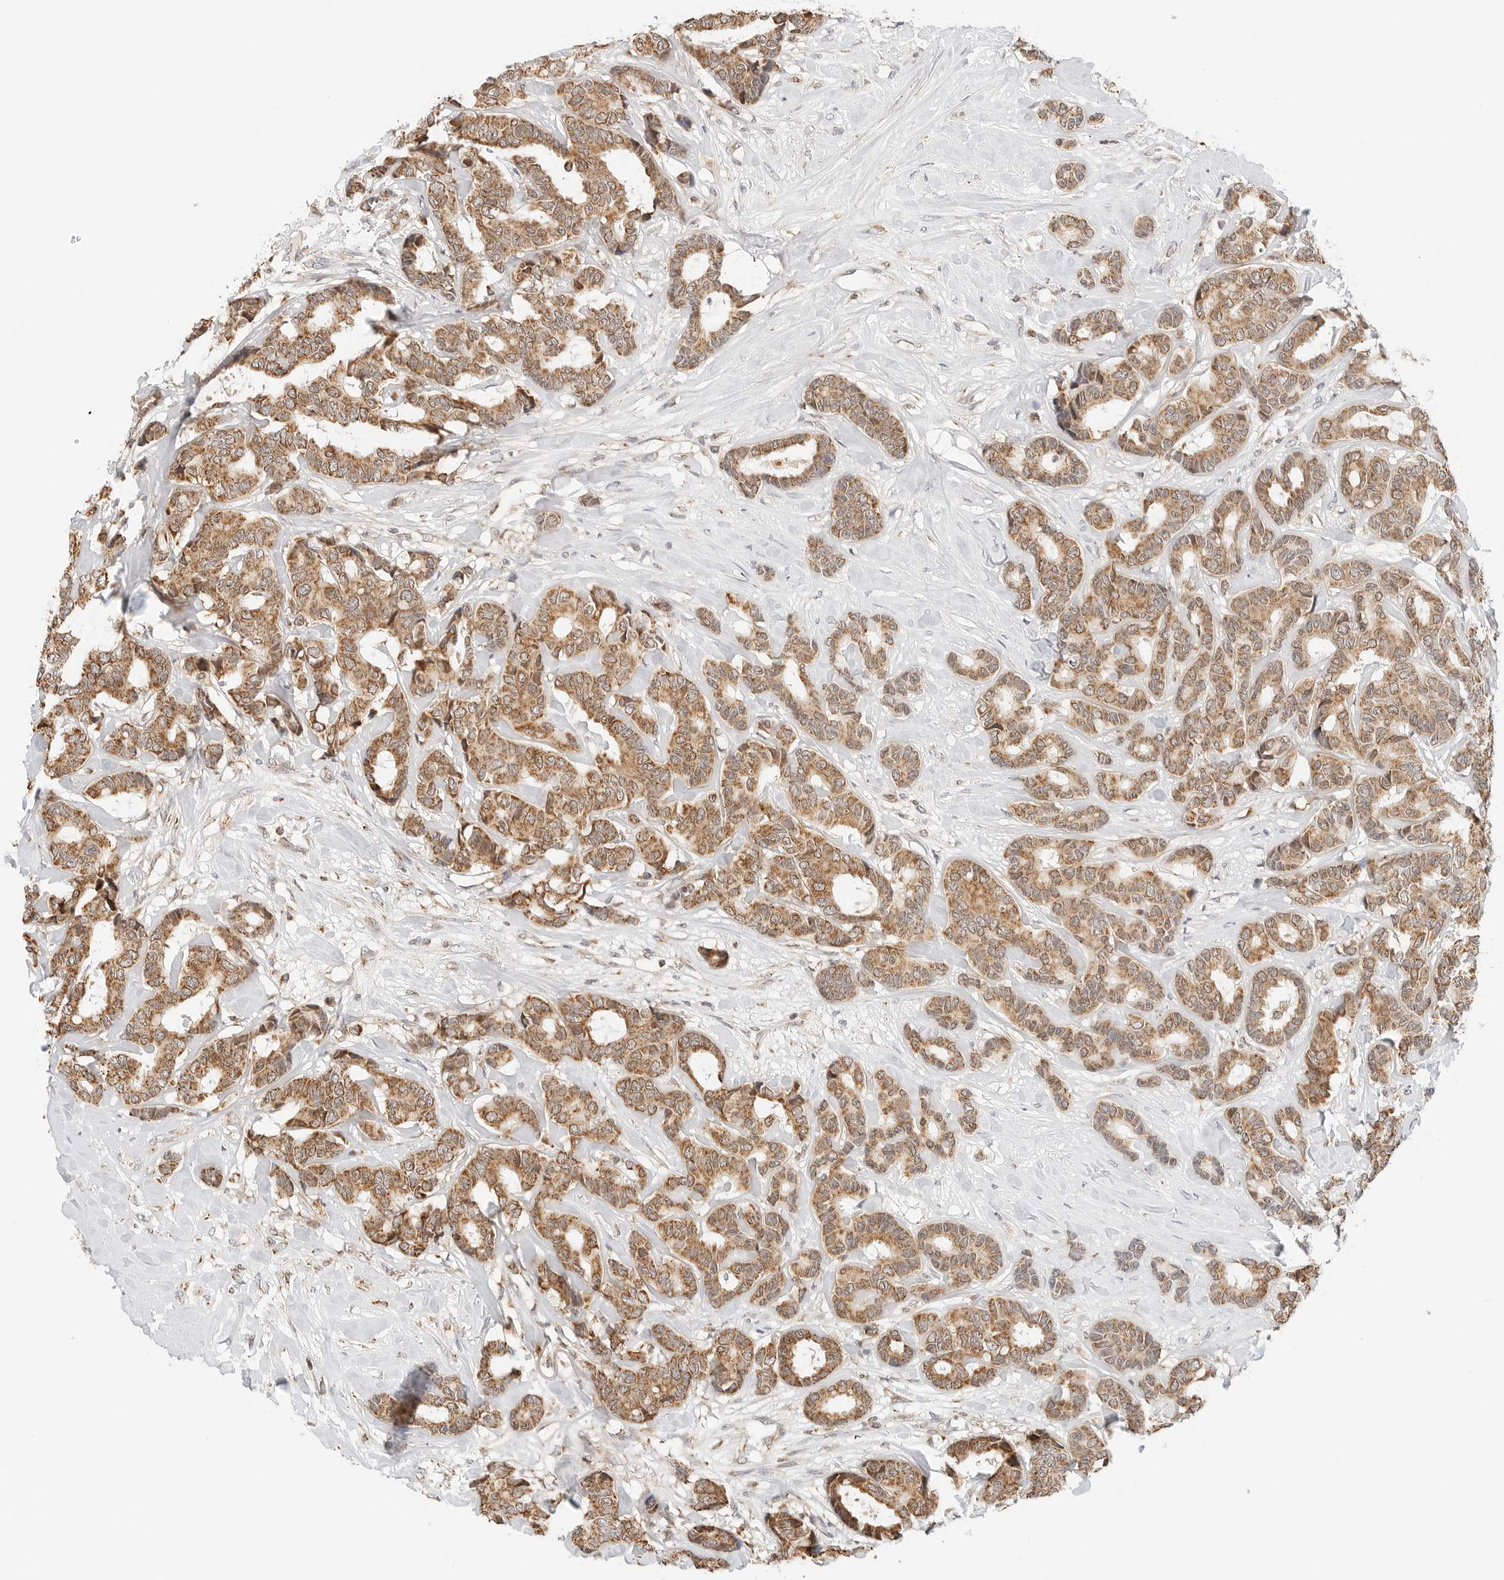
{"staining": {"intensity": "moderate", "quantity": ">75%", "location": "cytoplasmic/membranous"}, "tissue": "breast cancer", "cell_type": "Tumor cells", "image_type": "cancer", "snomed": [{"axis": "morphology", "description": "Duct carcinoma"}, {"axis": "topography", "description": "Breast"}], "caption": "The photomicrograph demonstrates immunohistochemical staining of breast intraductal carcinoma. There is moderate cytoplasmic/membranous staining is identified in about >75% of tumor cells.", "gene": "ATL1", "patient": {"sex": "female", "age": 87}}